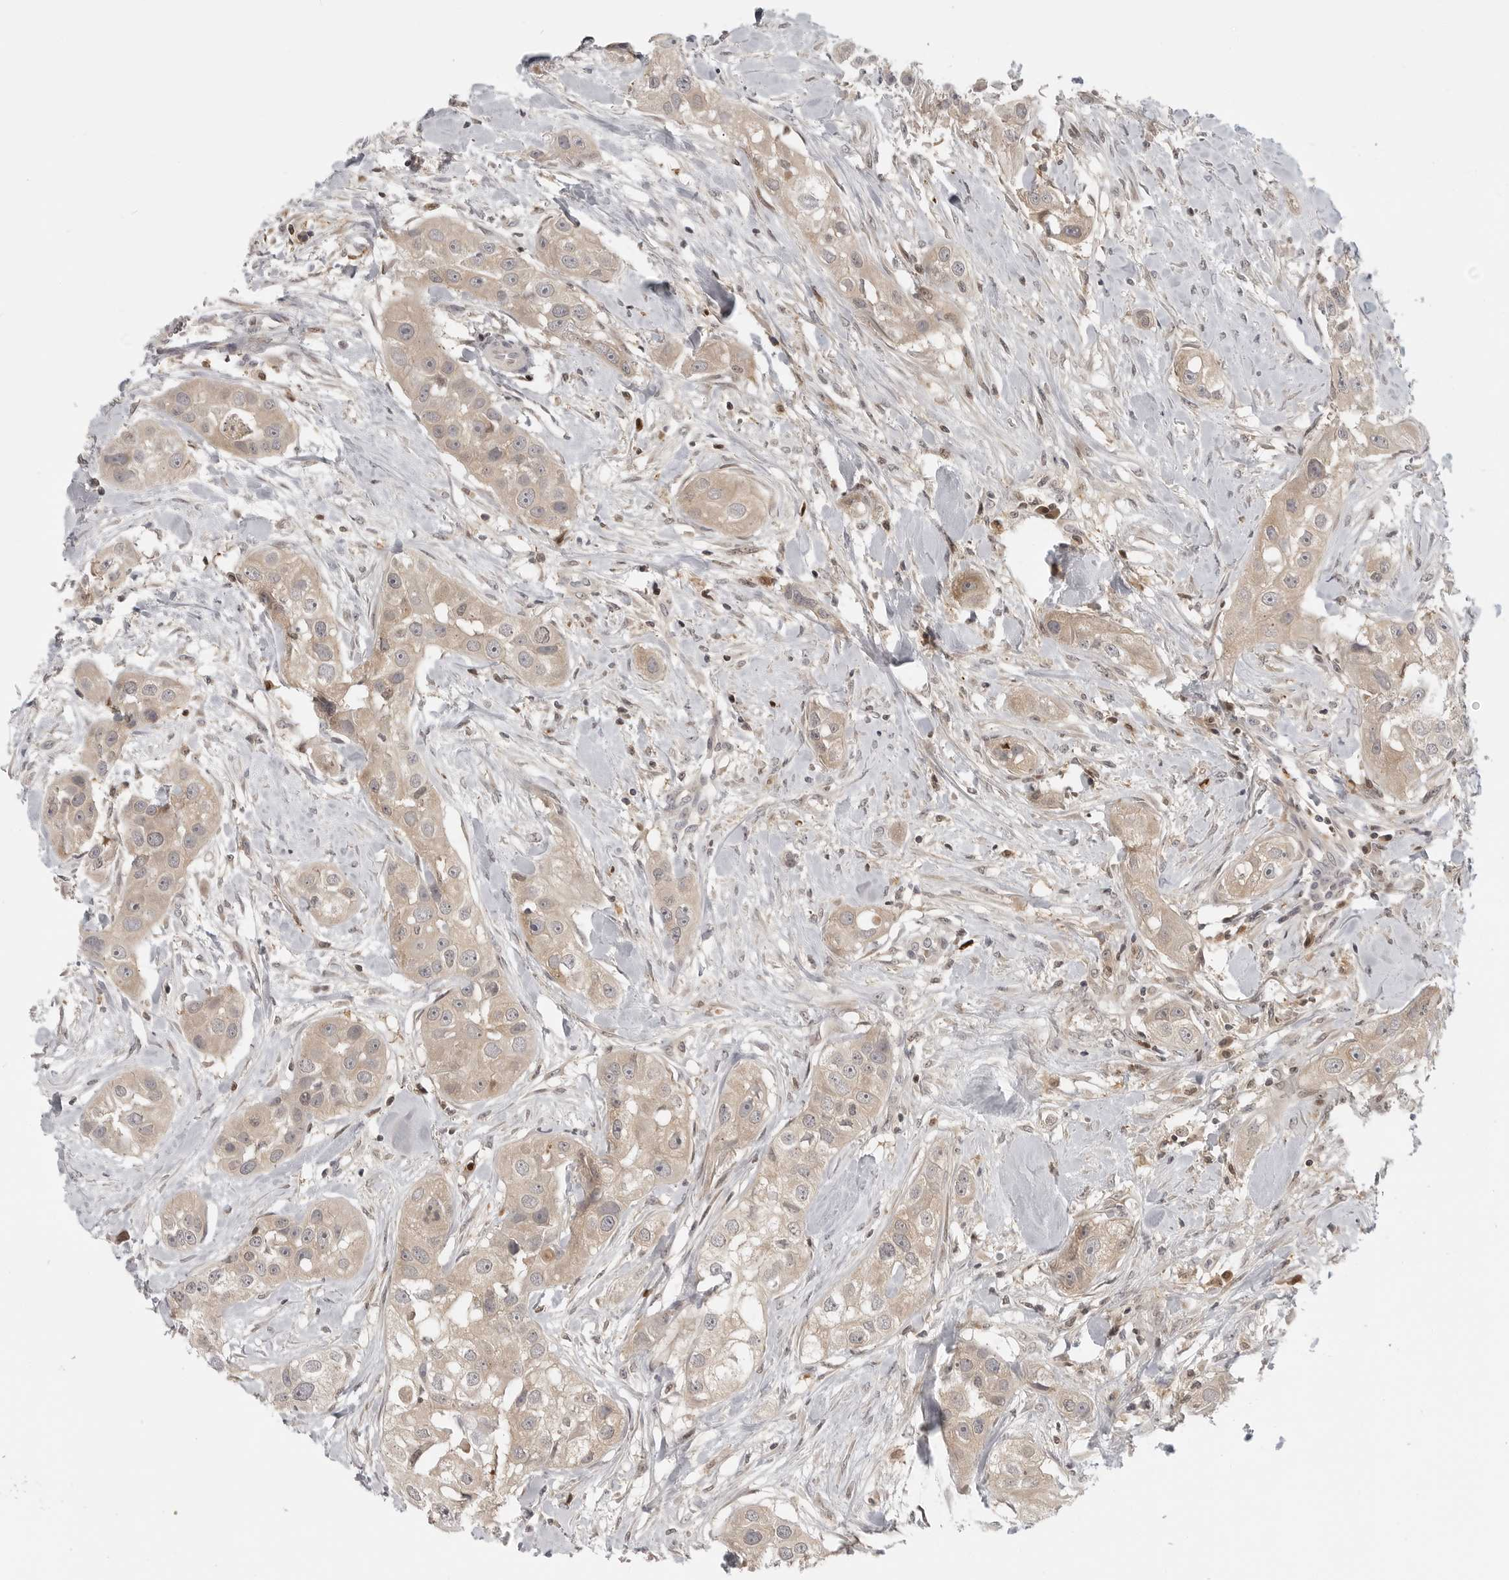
{"staining": {"intensity": "negative", "quantity": "none", "location": "none"}, "tissue": "head and neck cancer", "cell_type": "Tumor cells", "image_type": "cancer", "snomed": [{"axis": "morphology", "description": "Normal tissue, NOS"}, {"axis": "morphology", "description": "Squamous cell carcinoma, NOS"}, {"axis": "topography", "description": "Skeletal muscle"}, {"axis": "topography", "description": "Head-Neck"}], "caption": "Head and neck cancer stained for a protein using IHC shows no positivity tumor cells.", "gene": "CTIF", "patient": {"sex": "male", "age": 51}}